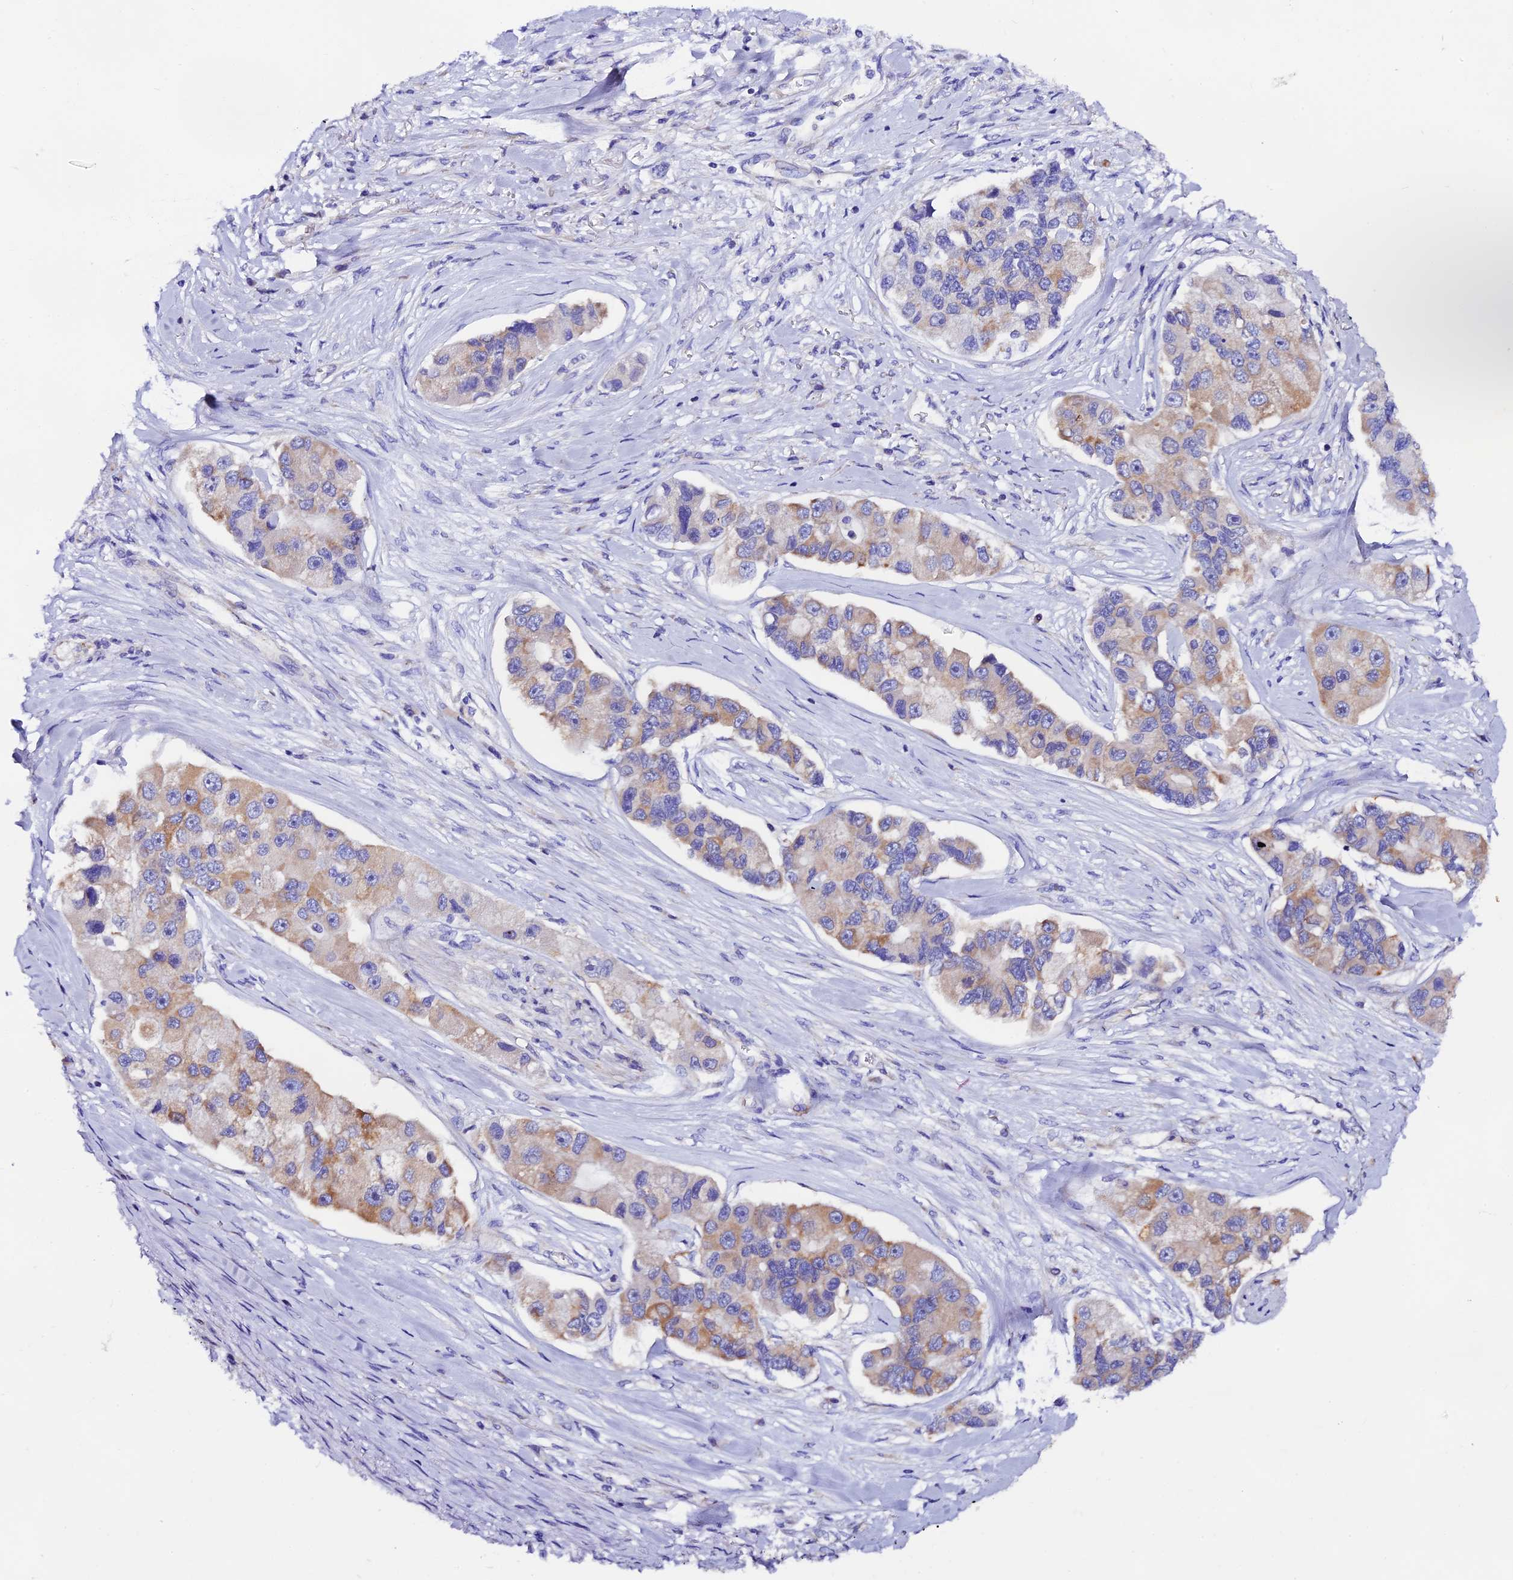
{"staining": {"intensity": "moderate", "quantity": "25%-75%", "location": "cytoplasmic/membranous"}, "tissue": "lung cancer", "cell_type": "Tumor cells", "image_type": "cancer", "snomed": [{"axis": "morphology", "description": "Adenocarcinoma, NOS"}, {"axis": "topography", "description": "Lung"}], "caption": "An immunohistochemistry micrograph of tumor tissue is shown. Protein staining in brown shows moderate cytoplasmic/membranous positivity in lung cancer (adenocarcinoma) within tumor cells. (DAB IHC, brown staining for protein, blue staining for nuclei).", "gene": "COMTD1", "patient": {"sex": "female", "age": 54}}